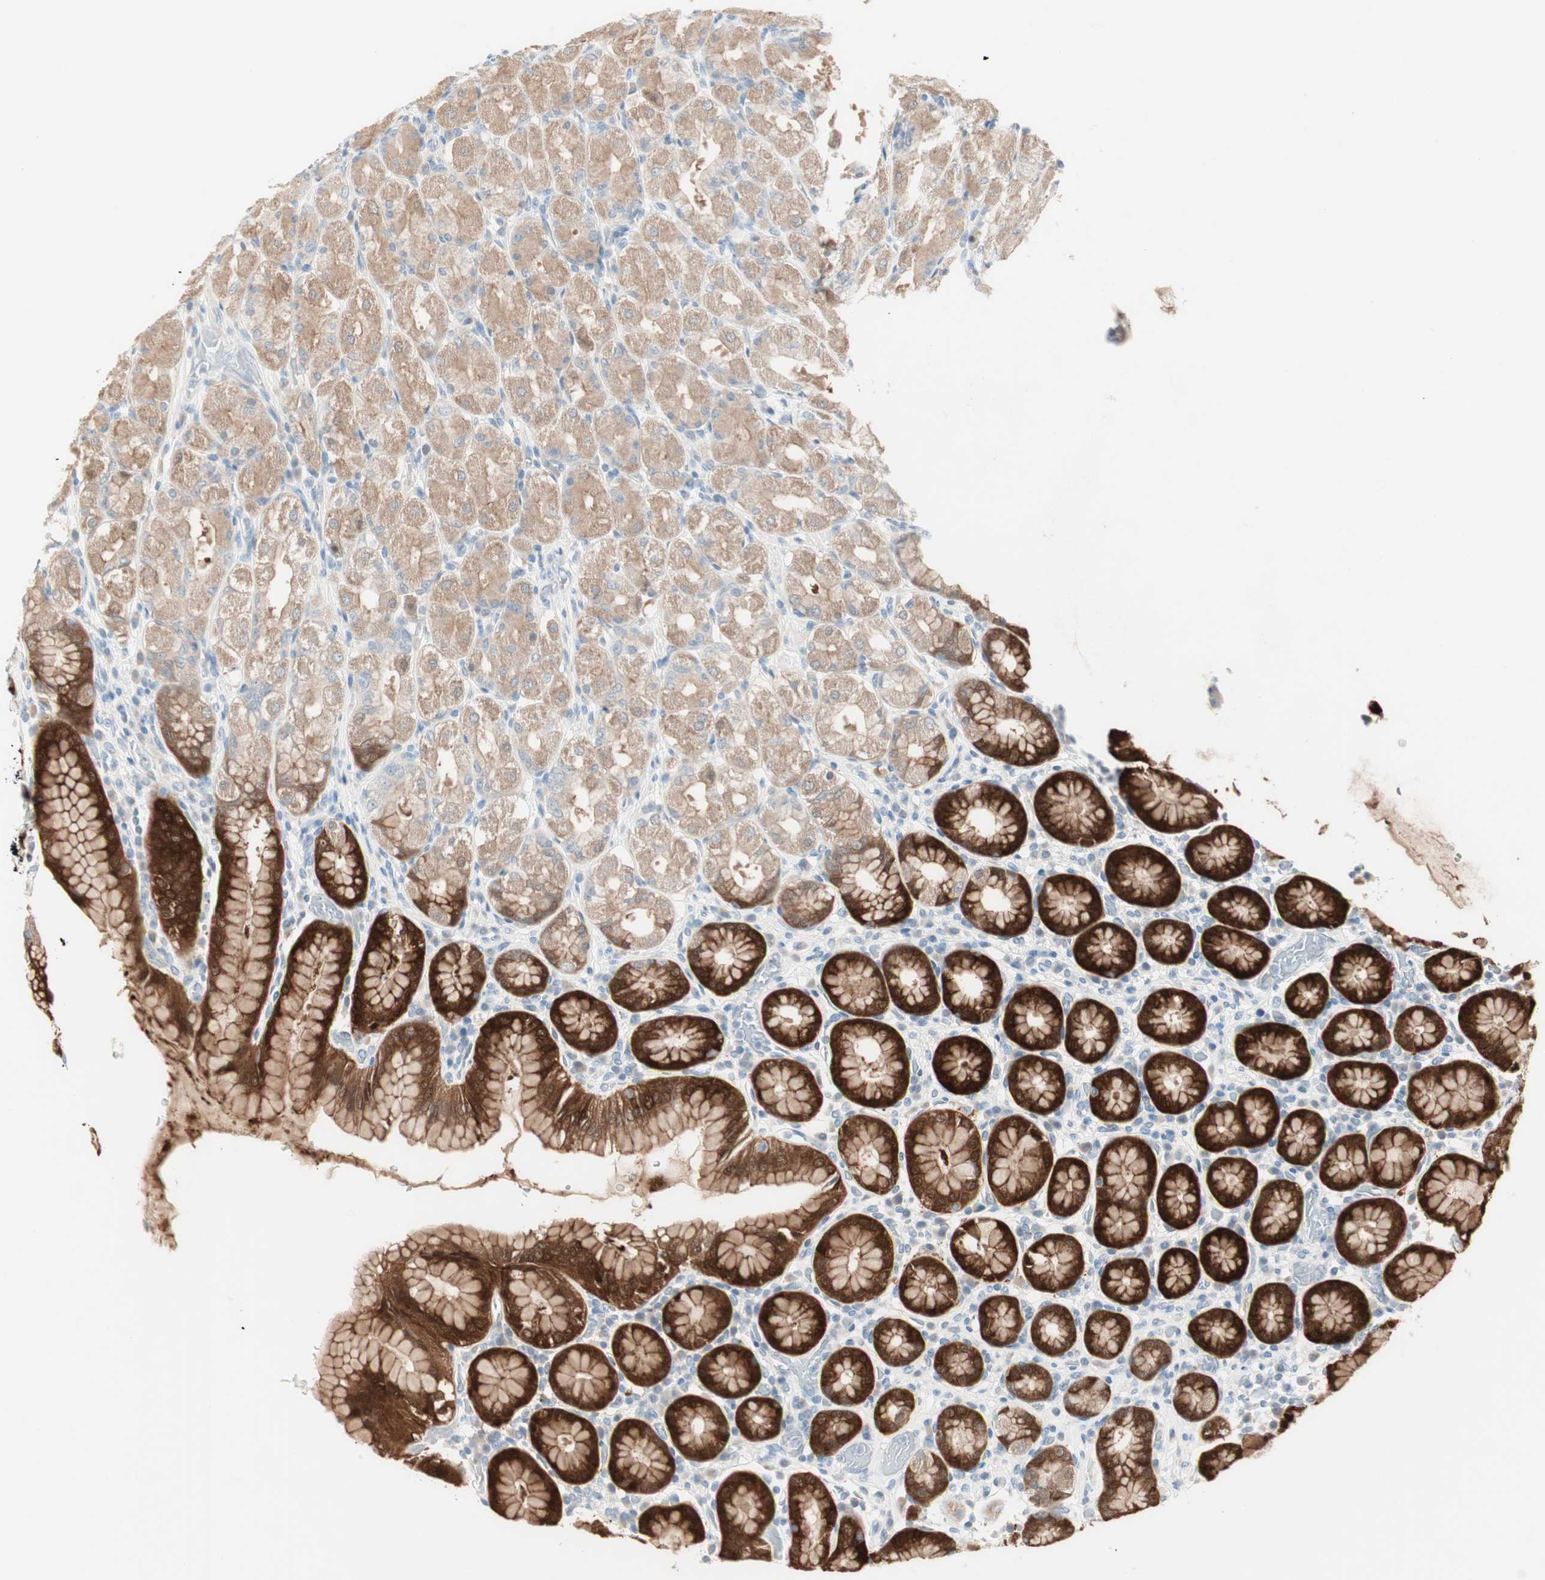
{"staining": {"intensity": "strong", "quantity": ">75%", "location": "cytoplasmic/membranous"}, "tissue": "stomach", "cell_type": "Glandular cells", "image_type": "normal", "snomed": [{"axis": "morphology", "description": "Normal tissue, NOS"}, {"axis": "topography", "description": "Stomach, upper"}], "caption": "Immunohistochemistry of unremarkable stomach shows high levels of strong cytoplasmic/membranous positivity in about >75% of glandular cells.", "gene": "SULT1C2", "patient": {"sex": "male", "age": 68}}